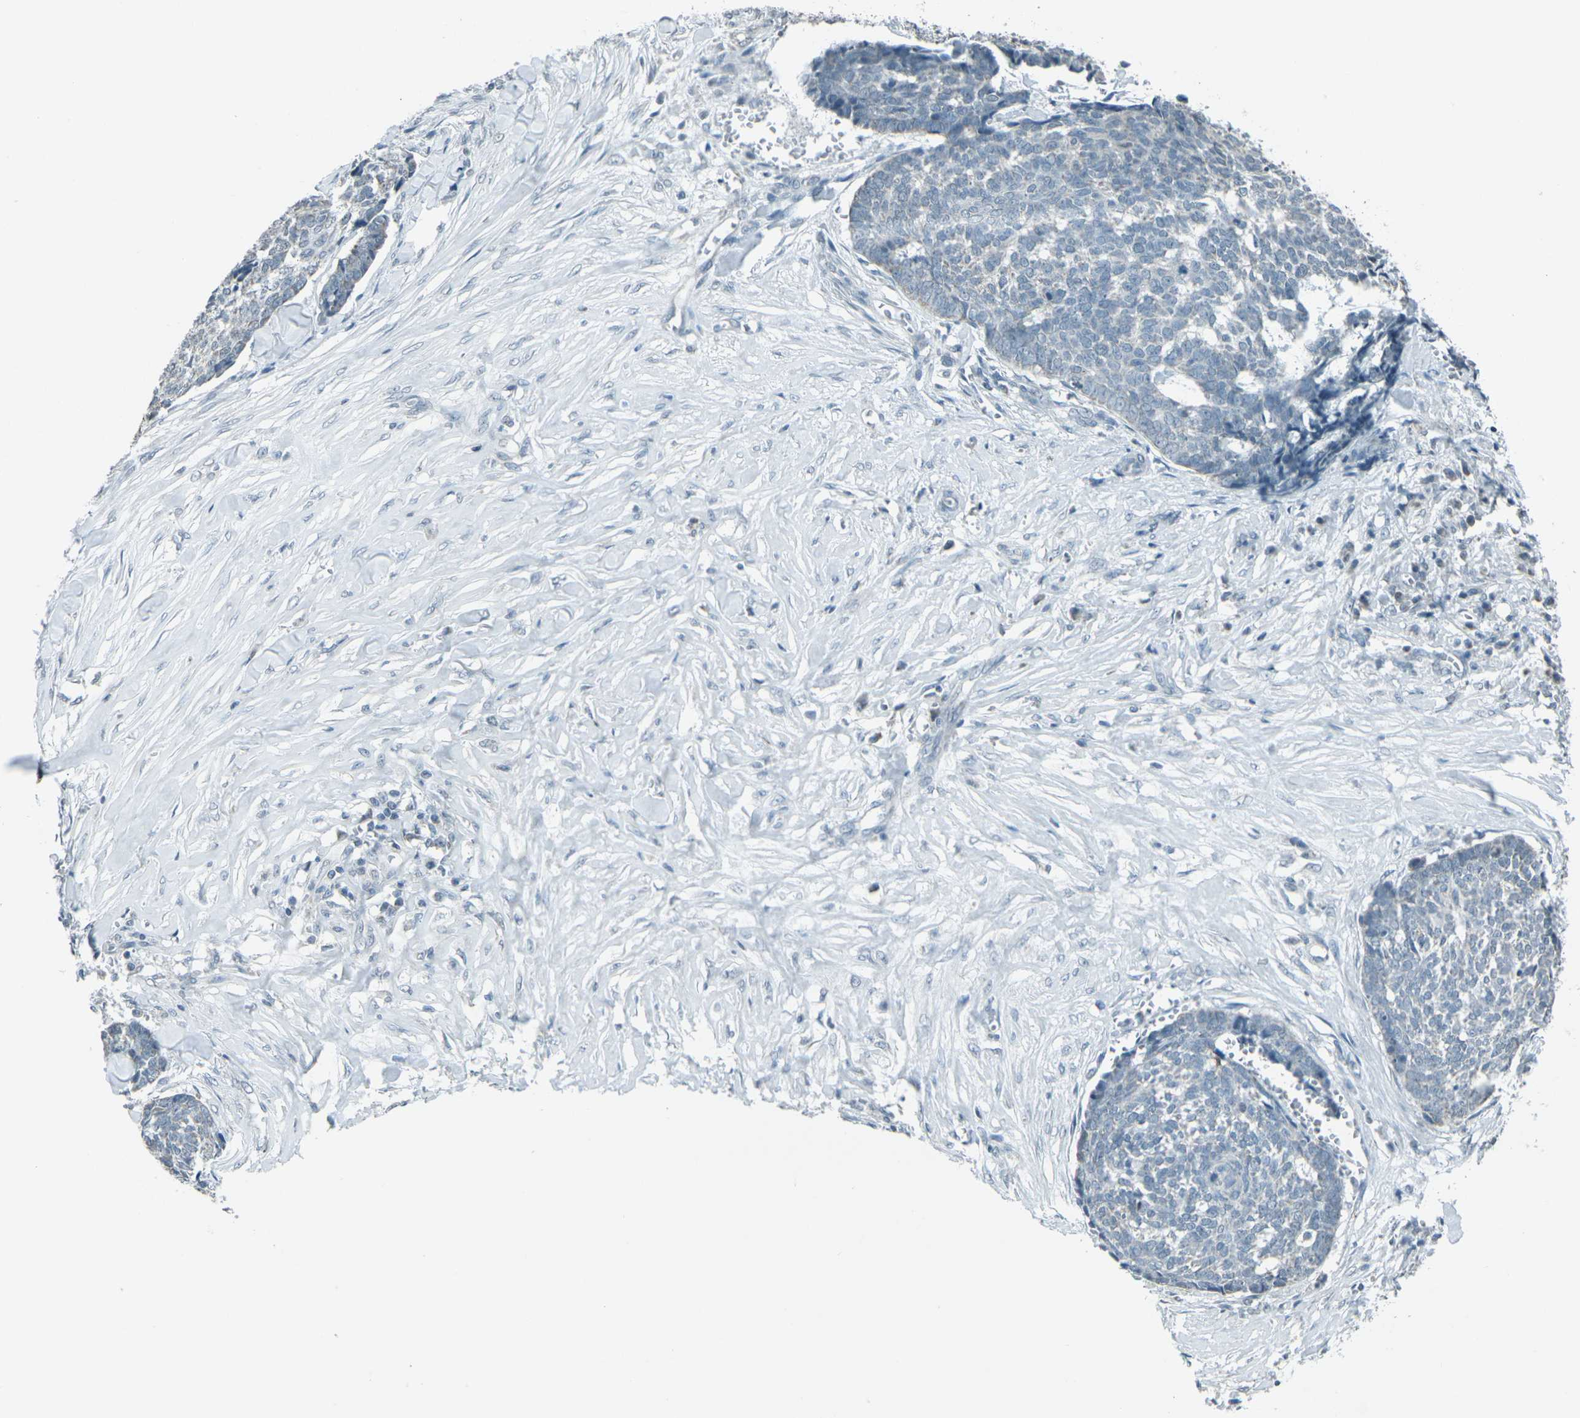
{"staining": {"intensity": "negative", "quantity": "none", "location": "none"}, "tissue": "skin cancer", "cell_type": "Tumor cells", "image_type": "cancer", "snomed": [{"axis": "morphology", "description": "Basal cell carcinoma"}, {"axis": "topography", "description": "Skin"}], "caption": "High magnification brightfield microscopy of basal cell carcinoma (skin) stained with DAB (3,3'-diaminobenzidine) (brown) and counterstained with hematoxylin (blue): tumor cells show no significant staining.", "gene": "H2BC1", "patient": {"sex": "male", "age": 84}}